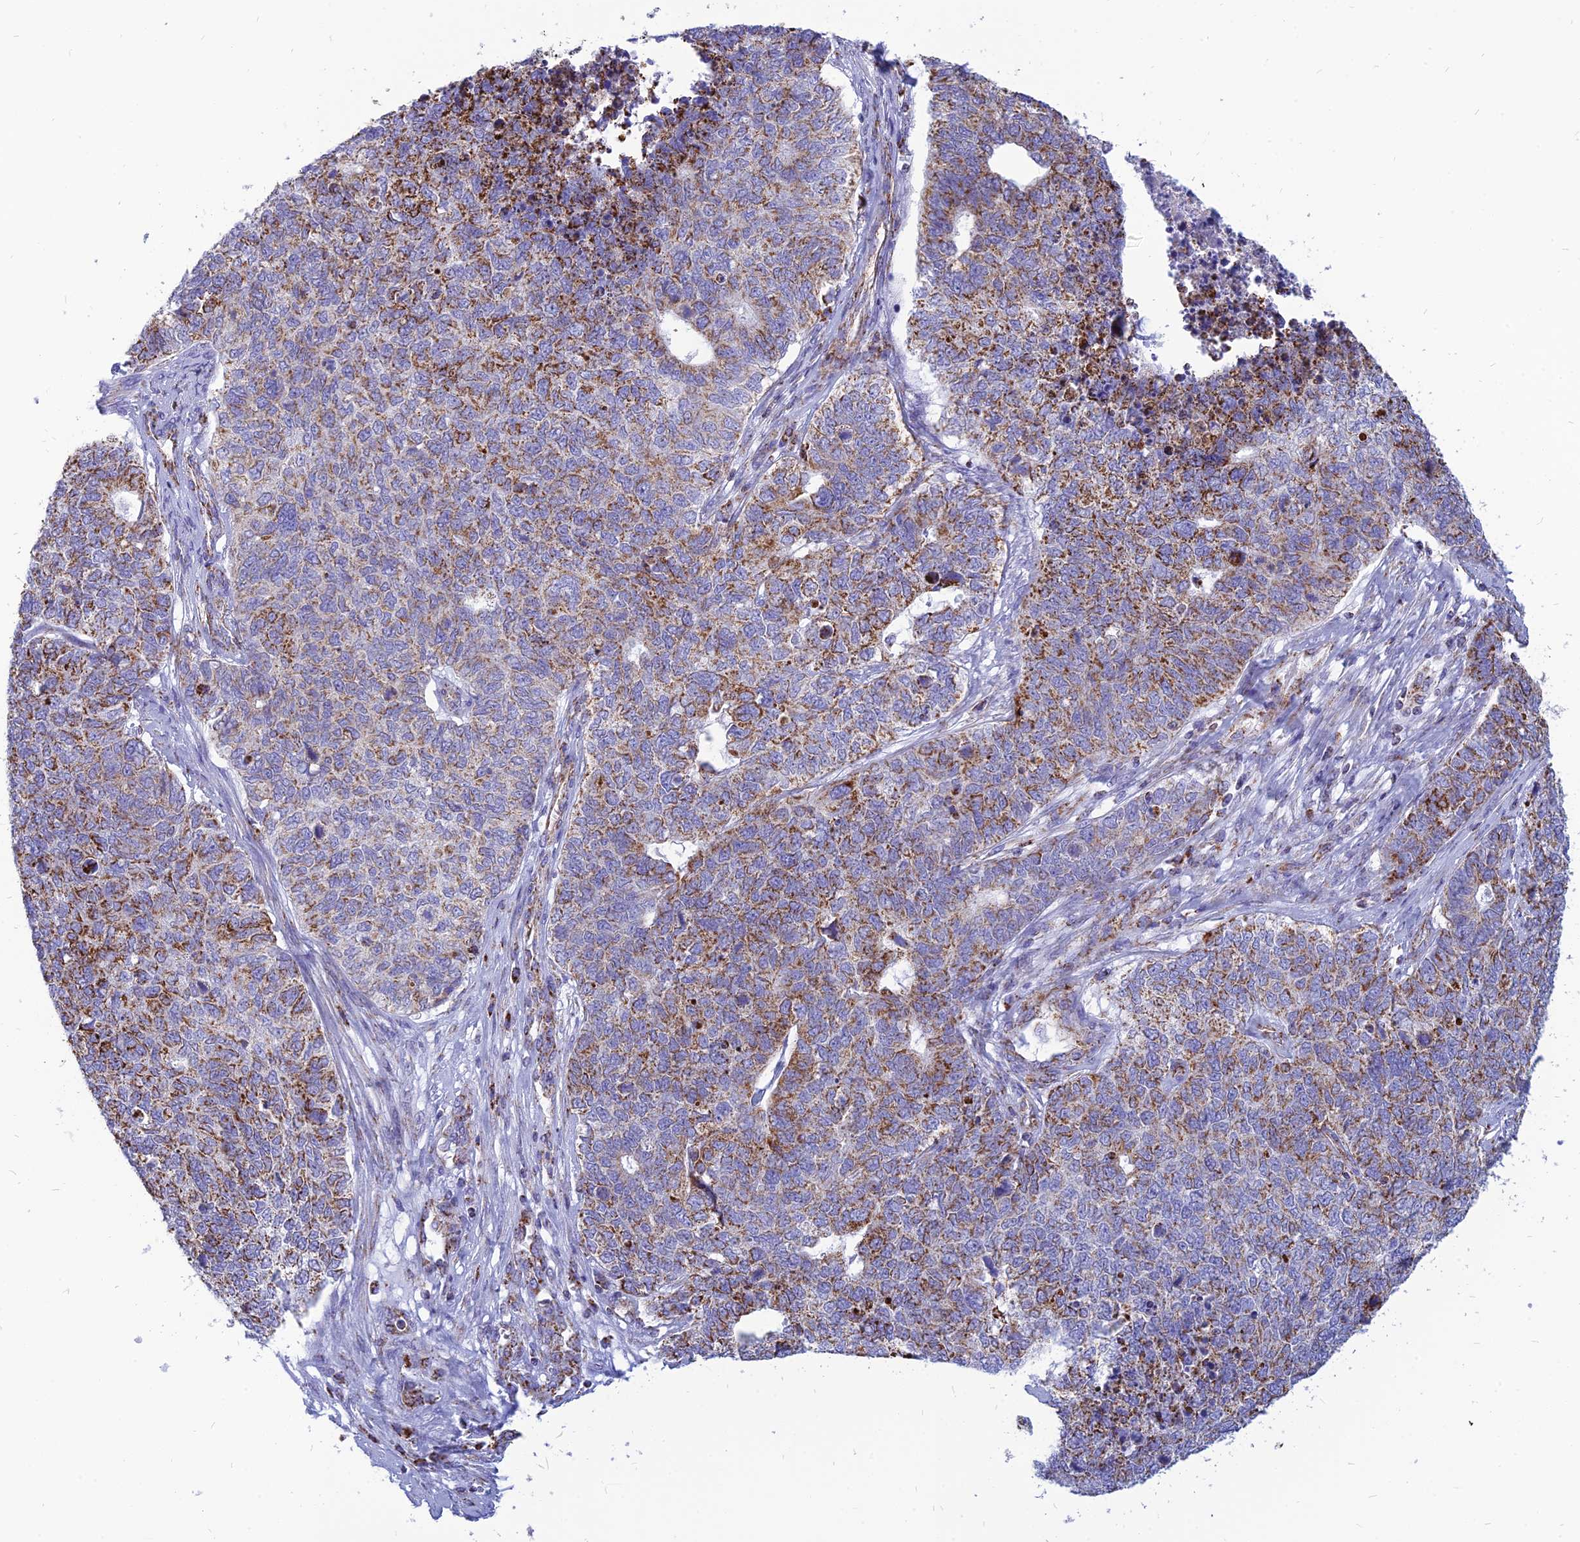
{"staining": {"intensity": "moderate", "quantity": "25%-75%", "location": "cytoplasmic/membranous"}, "tissue": "cervical cancer", "cell_type": "Tumor cells", "image_type": "cancer", "snomed": [{"axis": "morphology", "description": "Squamous cell carcinoma, NOS"}, {"axis": "topography", "description": "Cervix"}], "caption": "Cervical cancer (squamous cell carcinoma) tissue reveals moderate cytoplasmic/membranous positivity in approximately 25%-75% of tumor cells", "gene": "PACC1", "patient": {"sex": "female", "age": 63}}